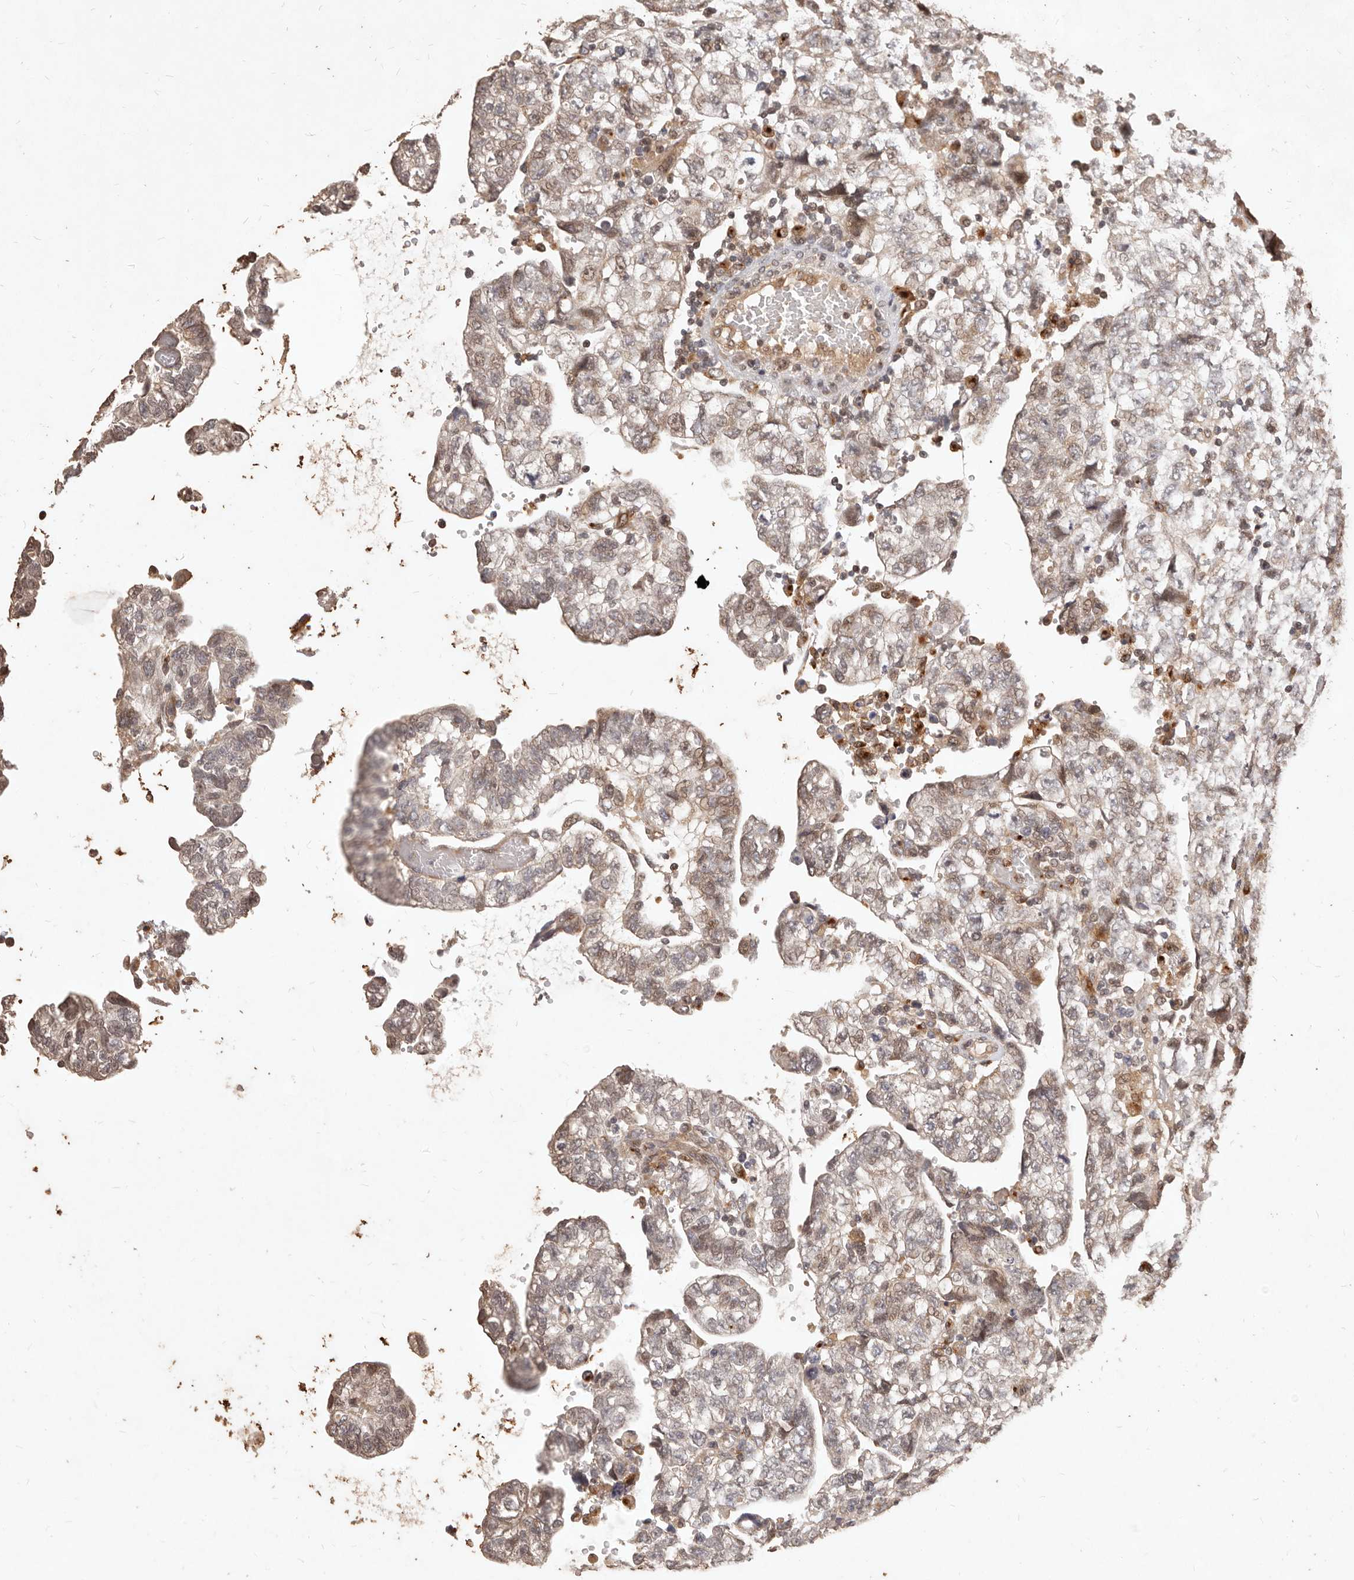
{"staining": {"intensity": "weak", "quantity": "<25%", "location": "cytoplasmic/membranous,nuclear"}, "tissue": "testis cancer", "cell_type": "Tumor cells", "image_type": "cancer", "snomed": [{"axis": "morphology", "description": "Carcinoma, Embryonal, NOS"}, {"axis": "topography", "description": "Testis"}], "caption": "This micrograph is of embryonal carcinoma (testis) stained with immunohistochemistry (IHC) to label a protein in brown with the nuclei are counter-stained blue. There is no positivity in tumor cells.", "gene": "KIF9", "patient": {"sex": "male", "age": 36}}